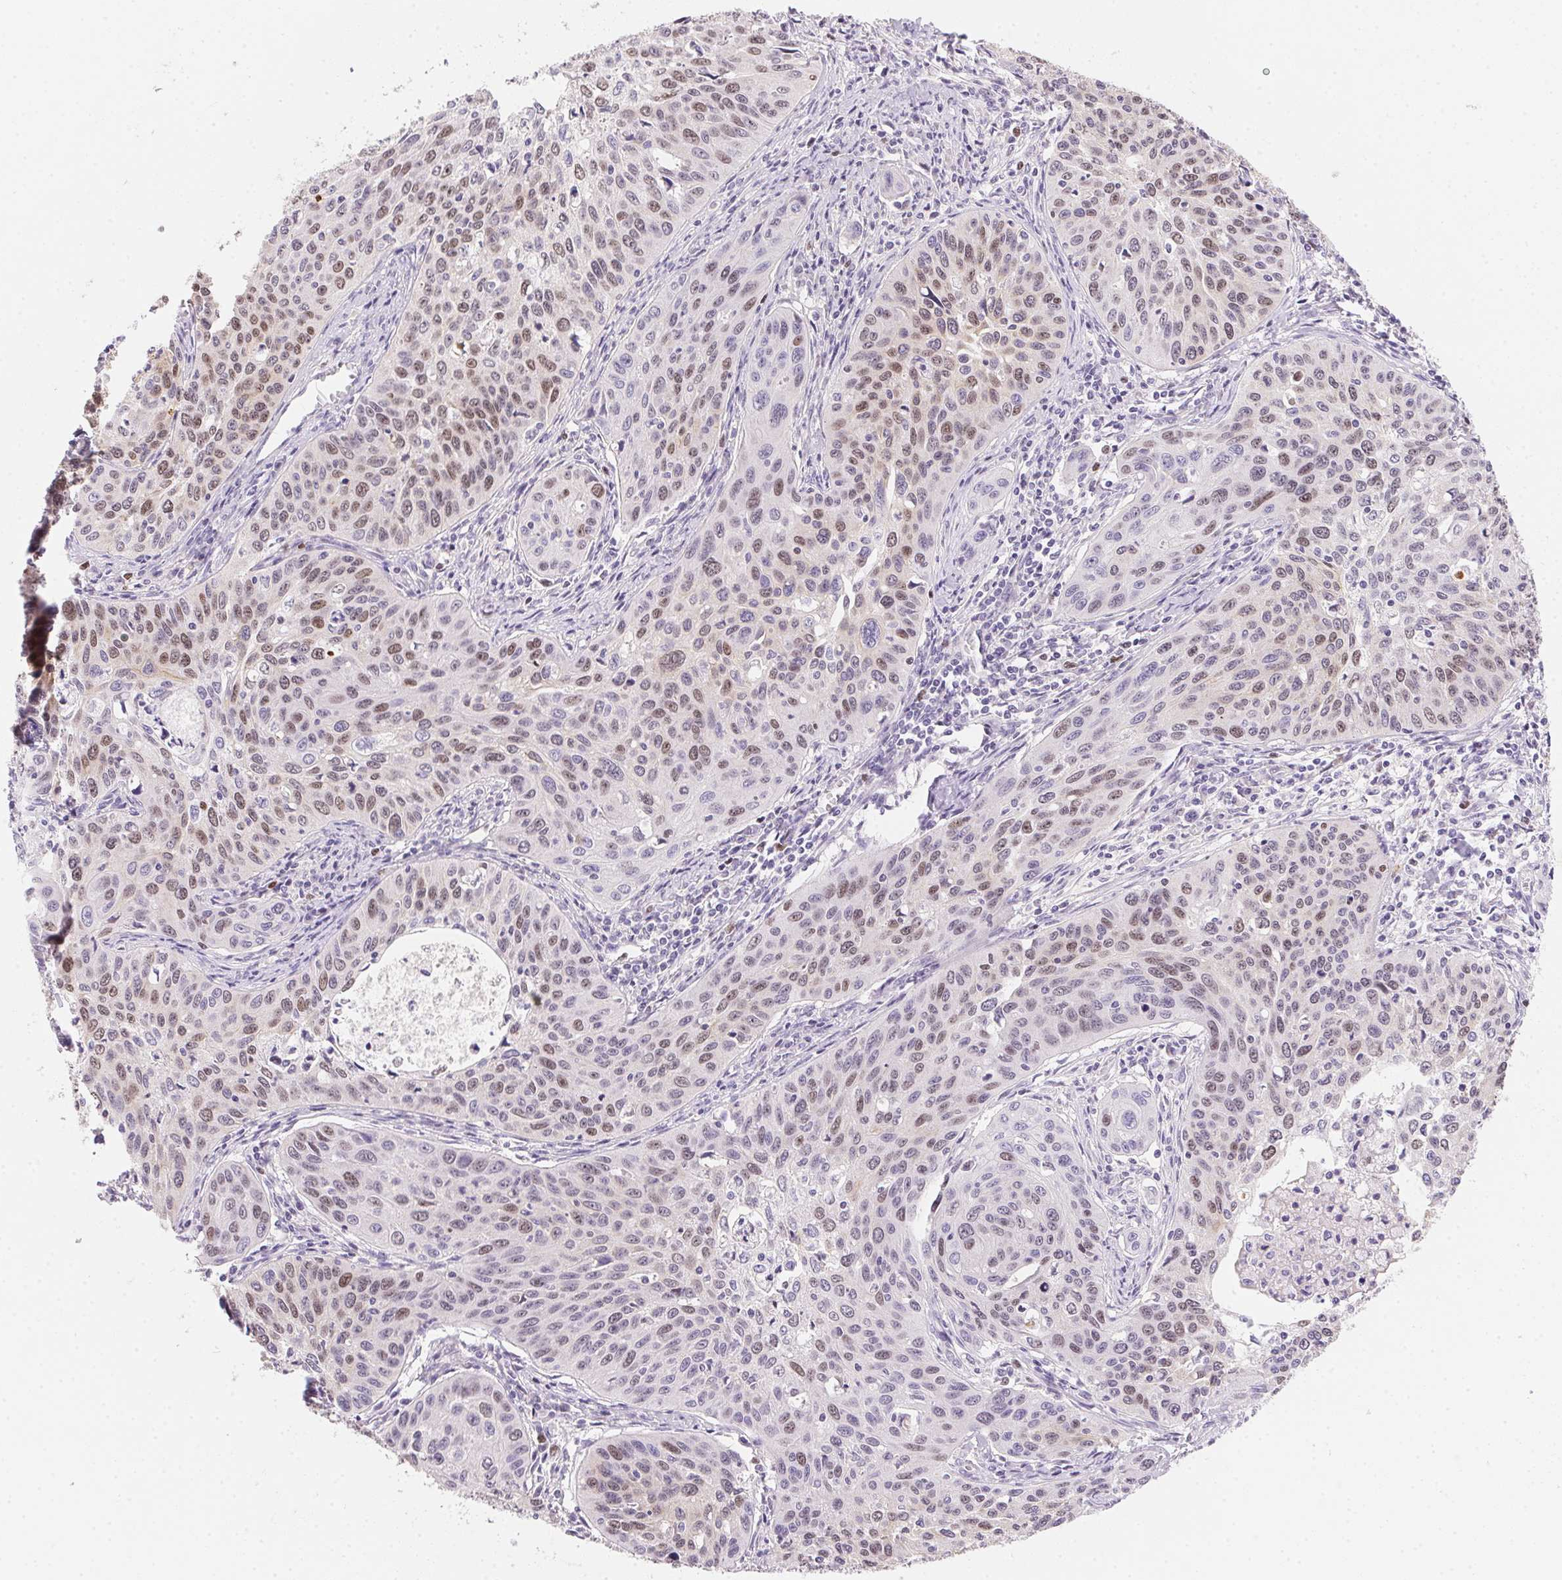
{"staining": {"intensity": "moderate", "quantity": "25%-75%", "location": "nuclear"}, "tissue": "cervical cancer", "cell_type": "Tumor cells", "image_type": "cancer", "snomed": [{"axis": "morphology", "description": "Squamous cell carcinoma, NOS"}, {"axis": "topography", "description": "Cervix"}], "caption": "Squamous cell carcinoma (cervical) was stained to show a protein in brown. There is medium levels of moderate nuclear staining in approximately 25%-75% of tumor cells.", "gene": "HELLS", "patient": {"sex": "female", "age": 31}}